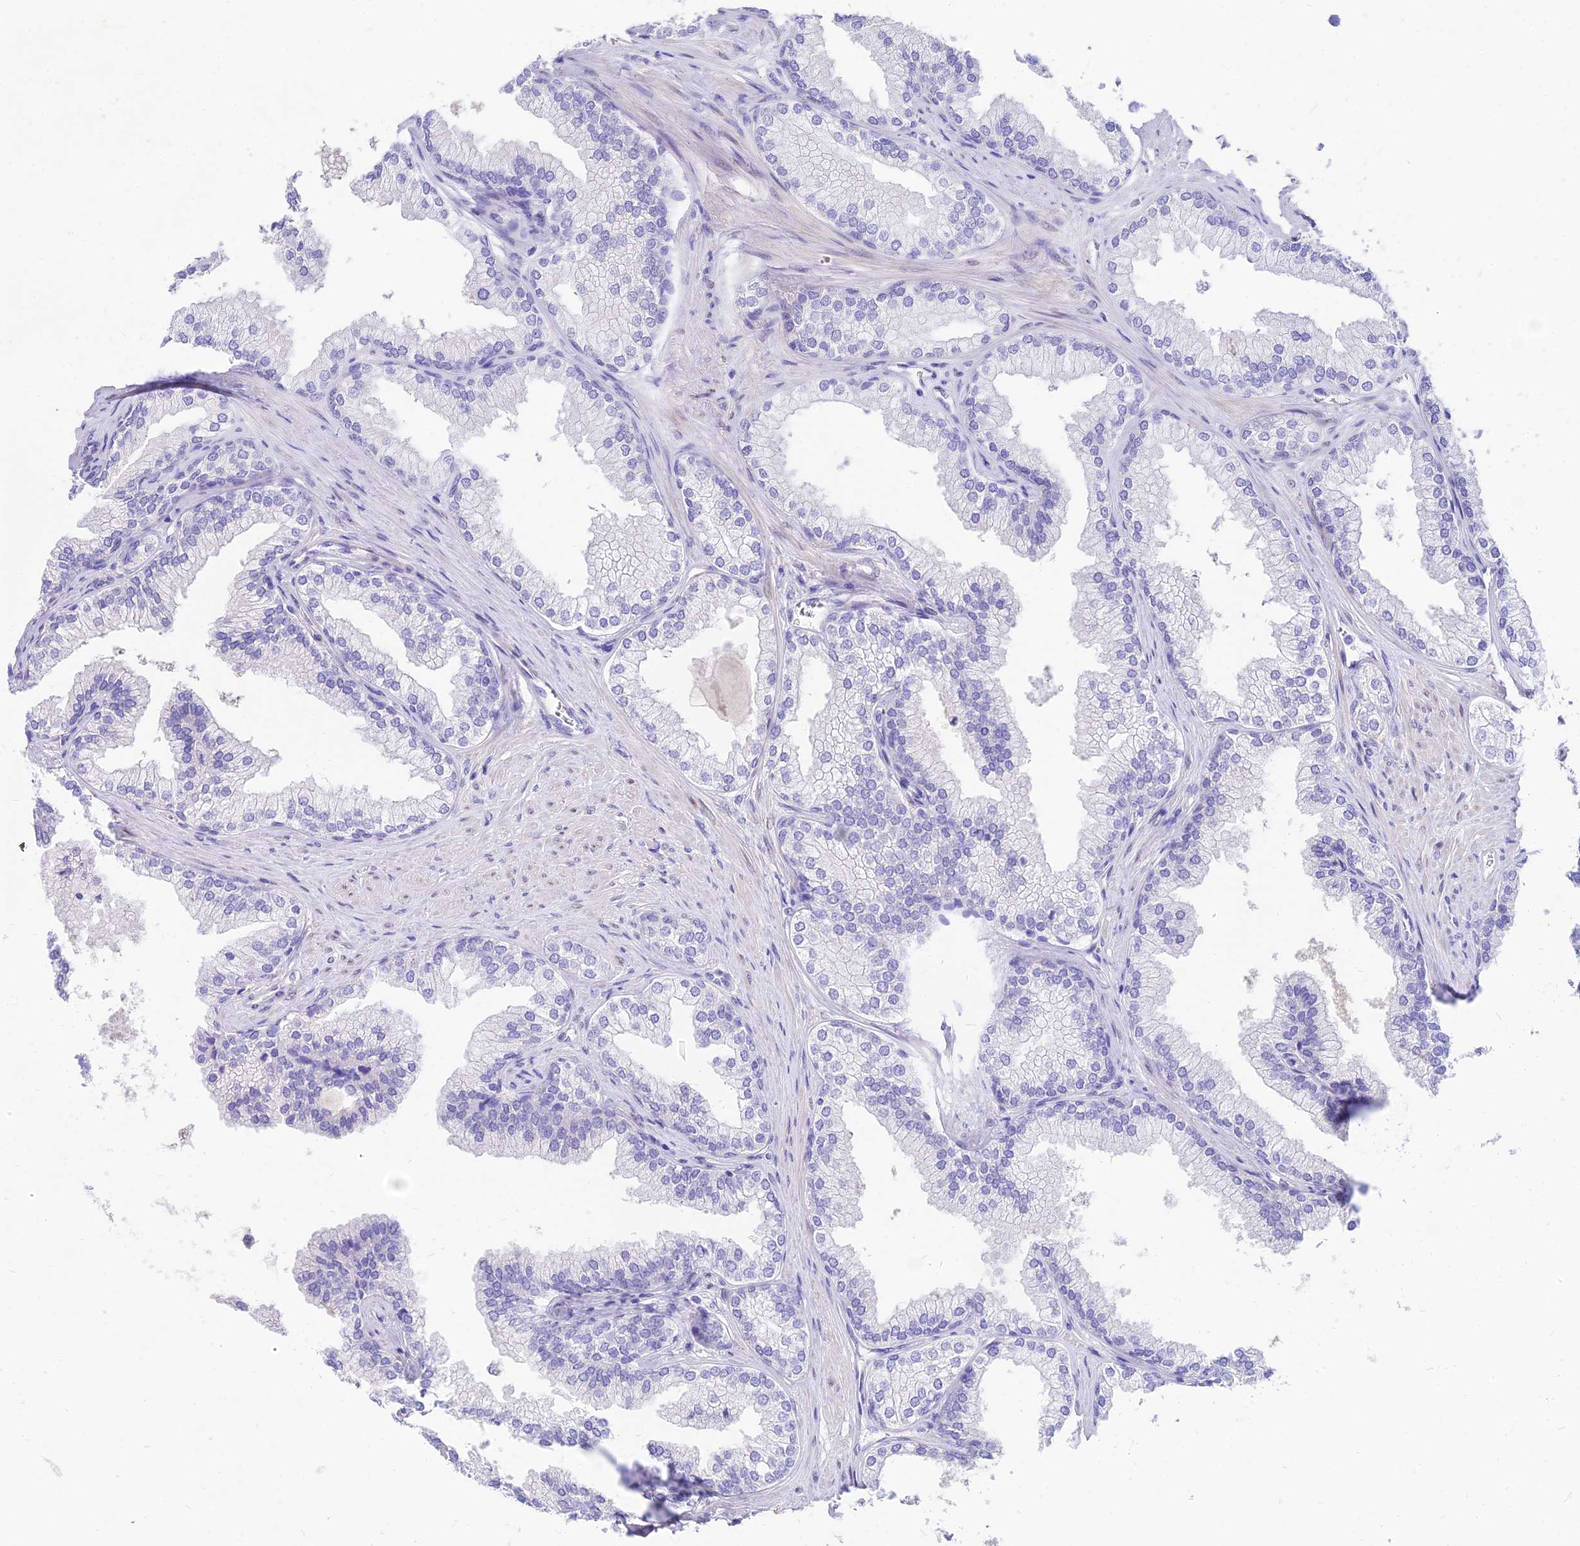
{"staining": {"intensity": "negative", "quantity": "none", "location": "none"}, "tissue": "prostate", "cell_type": "Glandular cells", "image_type": "normal", "snomed": [{"axis": "morphology", "description": "Normal tissue, NOS"}, {"axis": "topography", "description": "Prostate"}], "caption": "Immunohistochemistry micrograph of unremarkable prostate stained for a protein (brown), which displays no positivity in glandular cells.", "gene": "TAC3", "patient": {"sex": "male", "age": 76}}